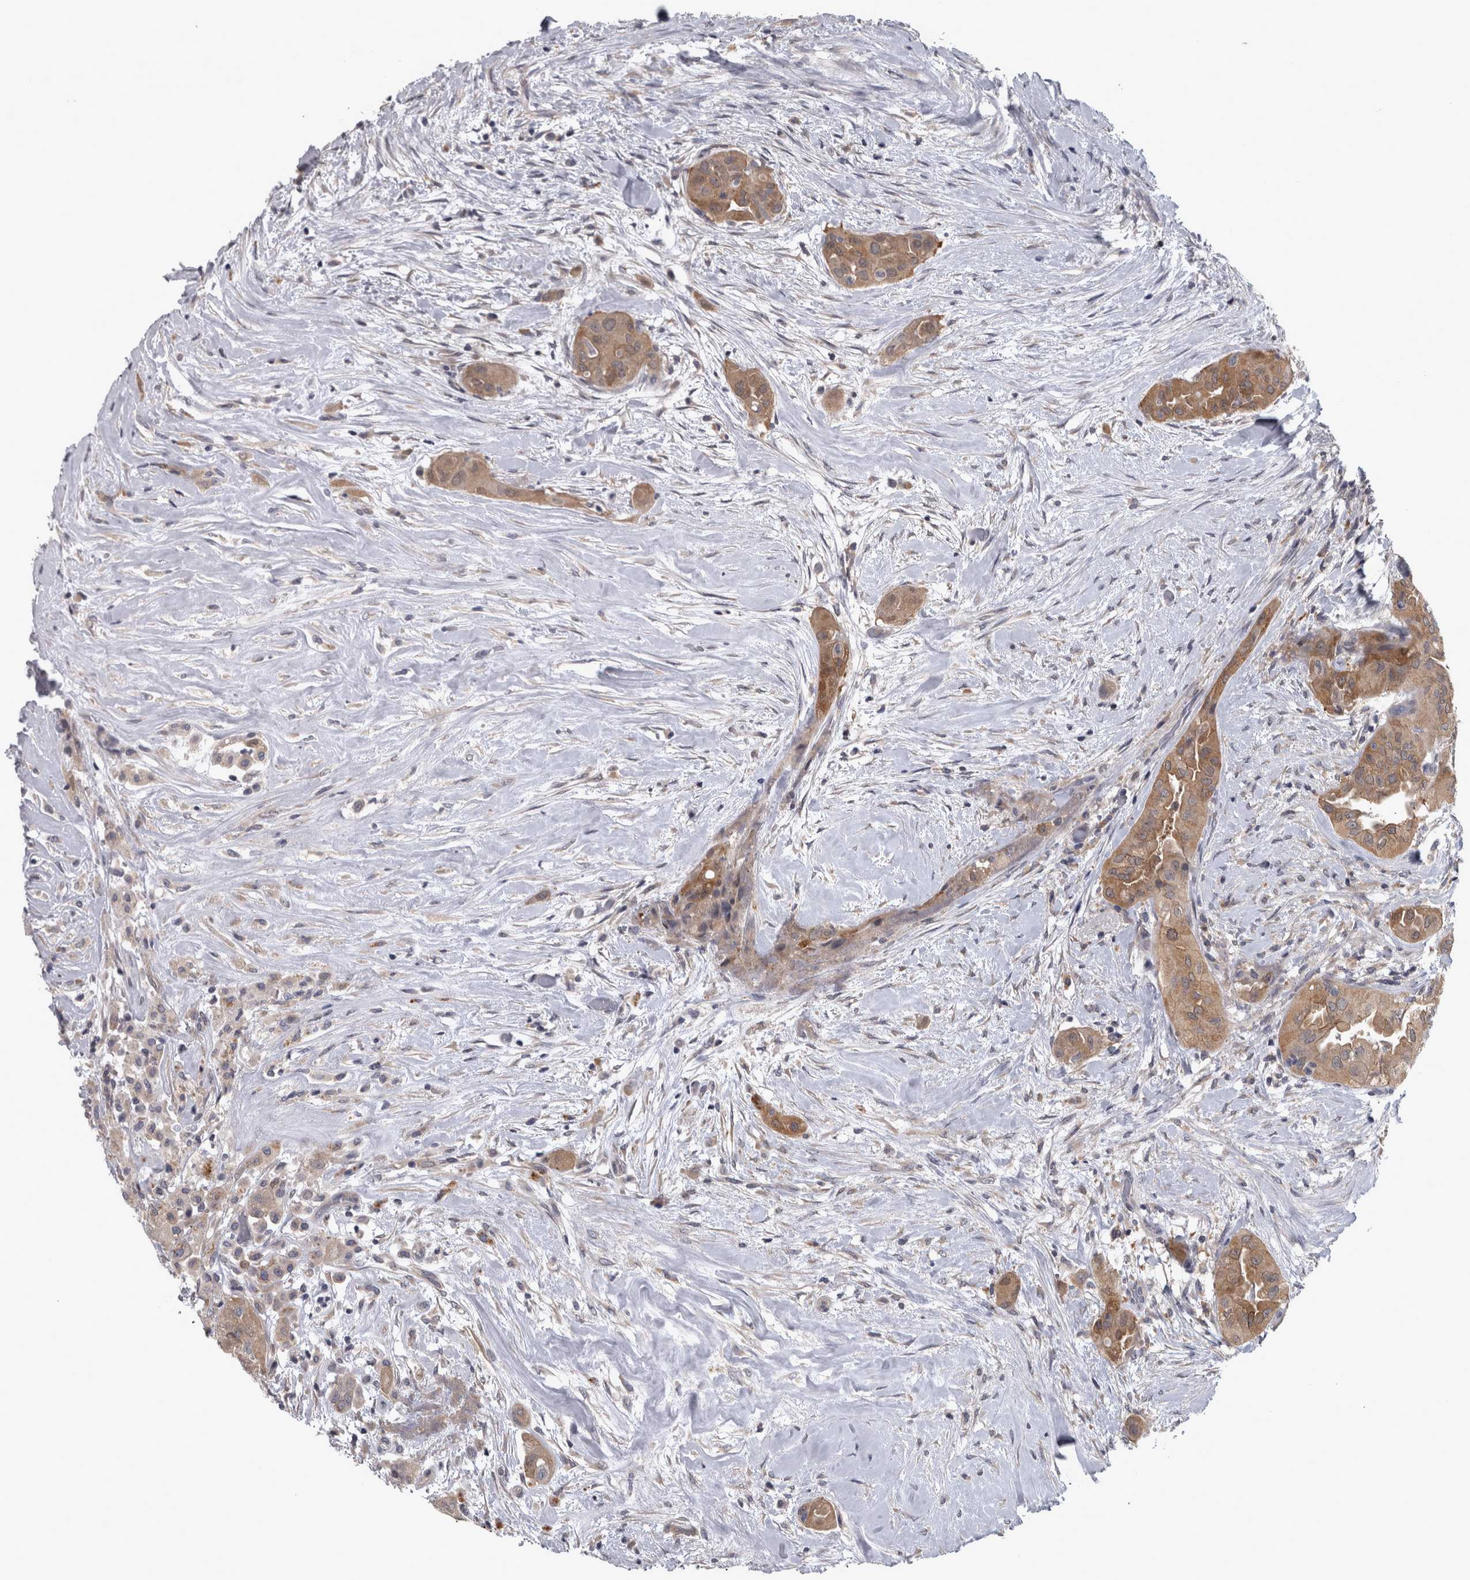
{"staining": {"intensity": "moderate", "quantity": ">75%", "location": "cytoplasmic/membranous"}, "tissue": "thyroid cancer", "cell_type": "Tumor cells", "image_type": "cancer", "snomed": [{"axis": "morphology", "description": "Papillary adenocarcinoma, NOS"}, {"axis": "topography", "description": "Thyroid gland"}], "caption": "Protein expression analysis of human papillary adenocarcinoma (thyroid) reveals moderate cytoplasmic/membranous expression in approximately >75% of tumor cells.", "gene": "PRKCI", "patient": {"sex": "female", "age": 59}}